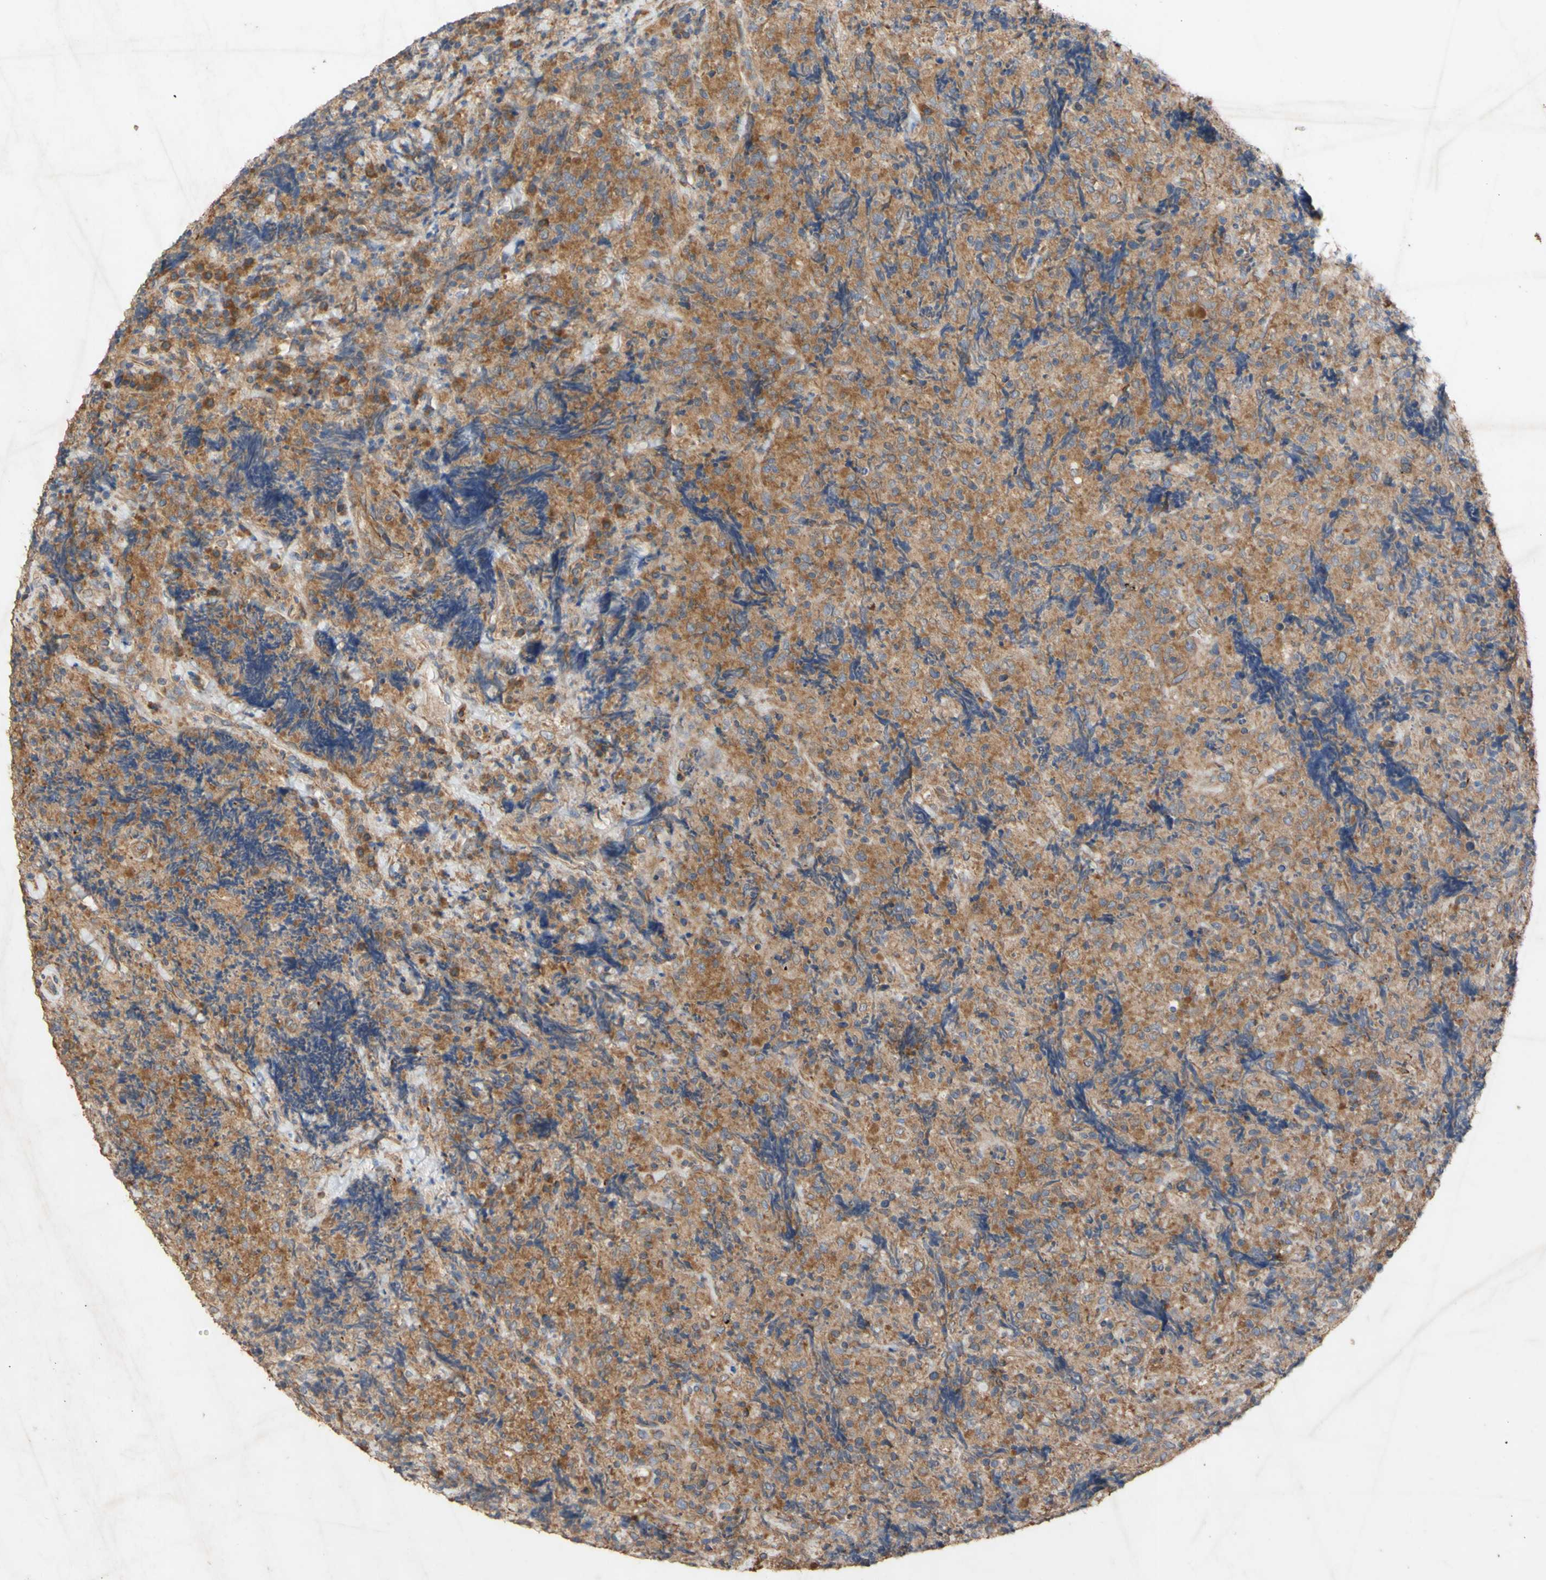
{"staining": {"intensity": "moderate", "quantity": ">75%", "location": "cytoplasmic/membranous"}, "tissue": "lymphoma", "cell_type": "Tumor cells", "image_type": "cancer", "snomed": [{"axis": "morphology", "description": "Malignant lymphoma, non-Hodgkin's type, High grade"}, {"axis": "topography", "description": "Tonsil"}], "caption": "Lymphoma stained with DAB (3,3'-diaminobenzidine) immunohistochemistry (IHC) demonstrates medium levels of moderate cytoplasmic/membranous expression in about >75% of tumor cells.", "gene": "EIF2S3", "patient": {"sex": "female", "age": 36}}